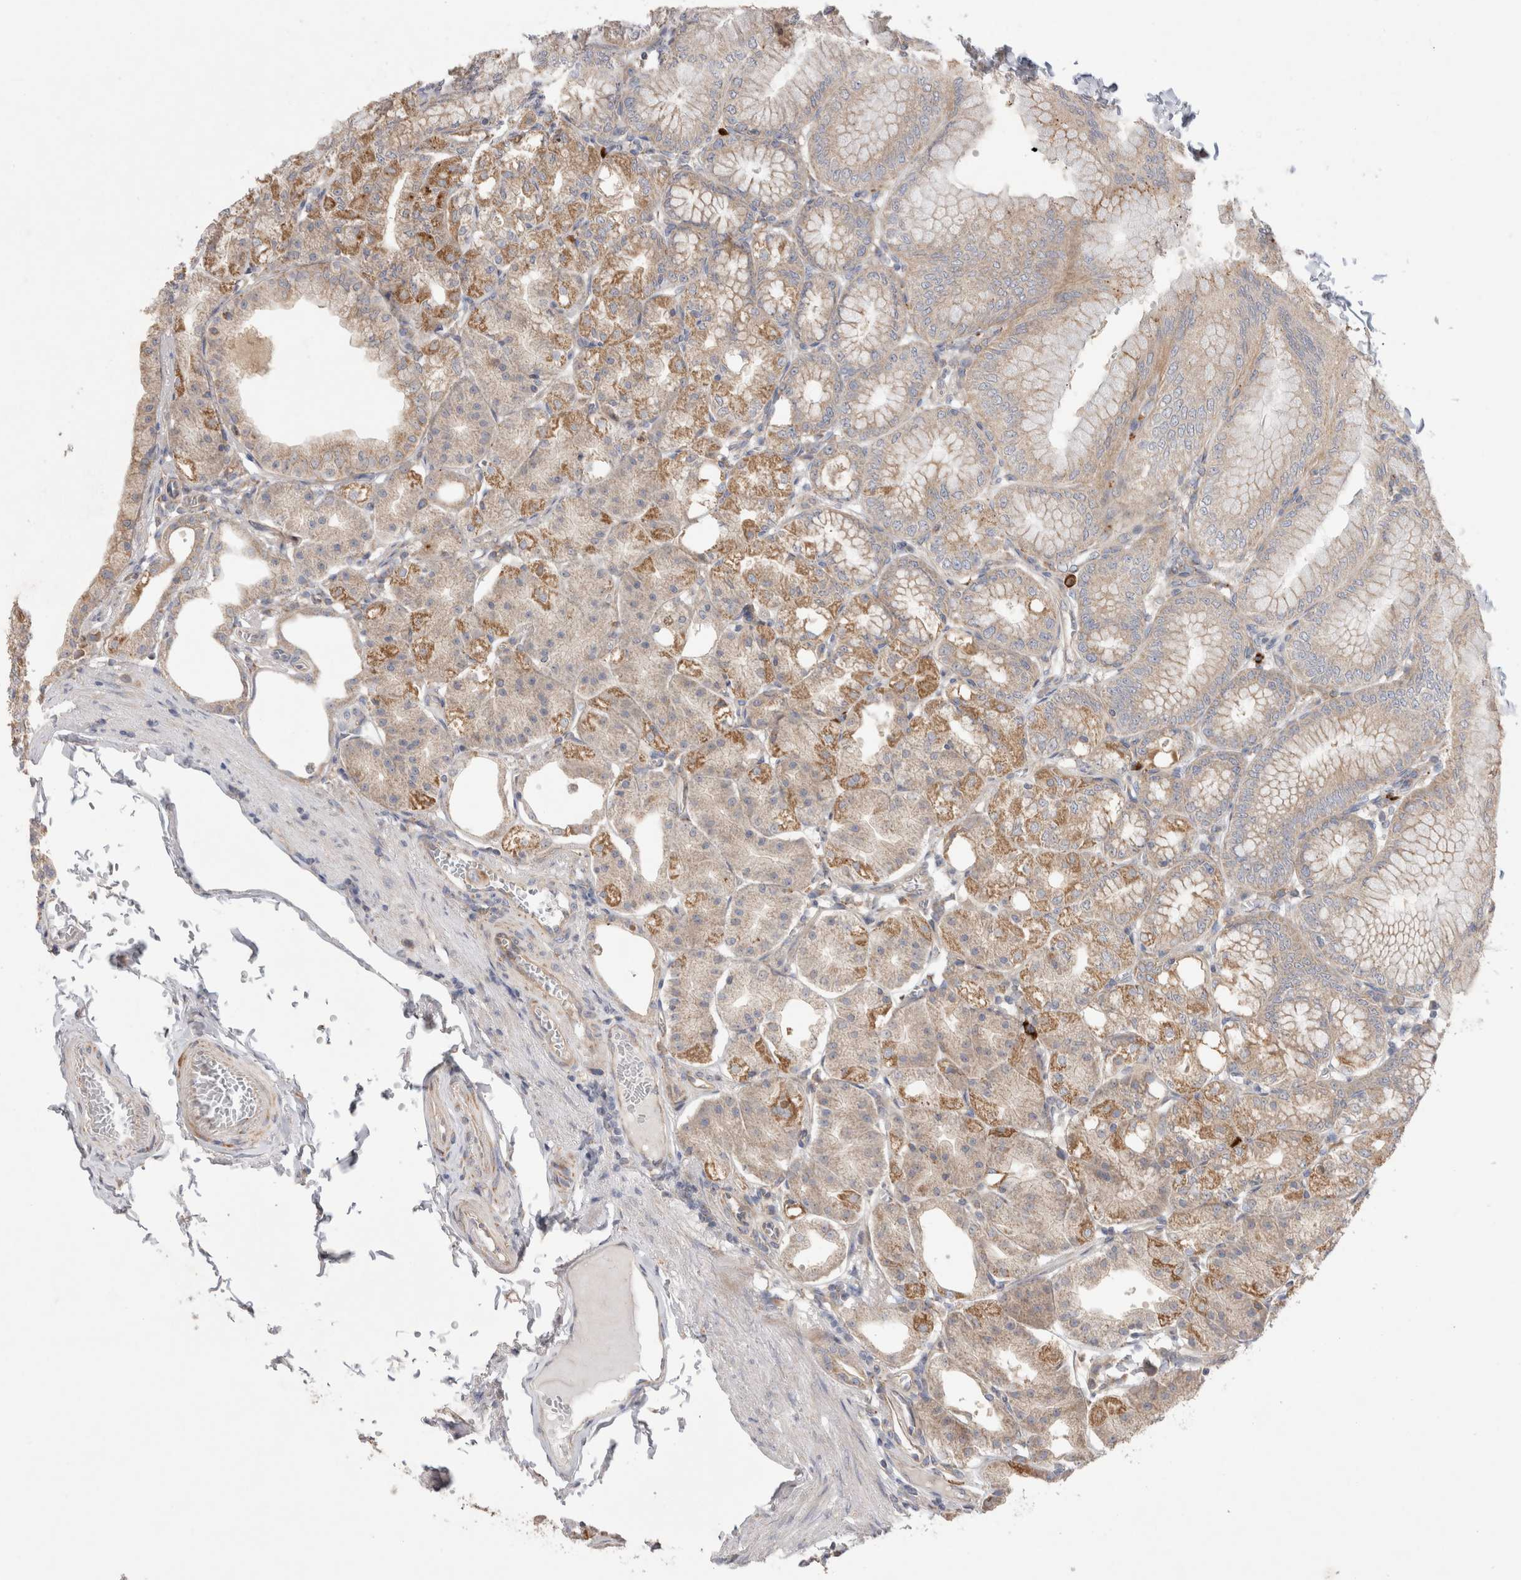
{"staining": {"intensity": "moderate", "quantity": ">75%", "location": "cytoplasmic/membranous"}, "tissue": "stomach", "cell_type": "Glandular cells", "image_type": "normal", "snomed": [{"axis": "morphology", "description": "Normal tissue, NOS"}, {"axis": "topography", "description": "Stomach, lower"}], "caption": "This is a photomicrograph of immunohistochemistry (IHC) staining of normal stomach, which shows moderate staining in the cytoplasmic/membranous of glandular cells.", "gene": "TBC1D16", "patient": {"sex": "male", "age": 71}}